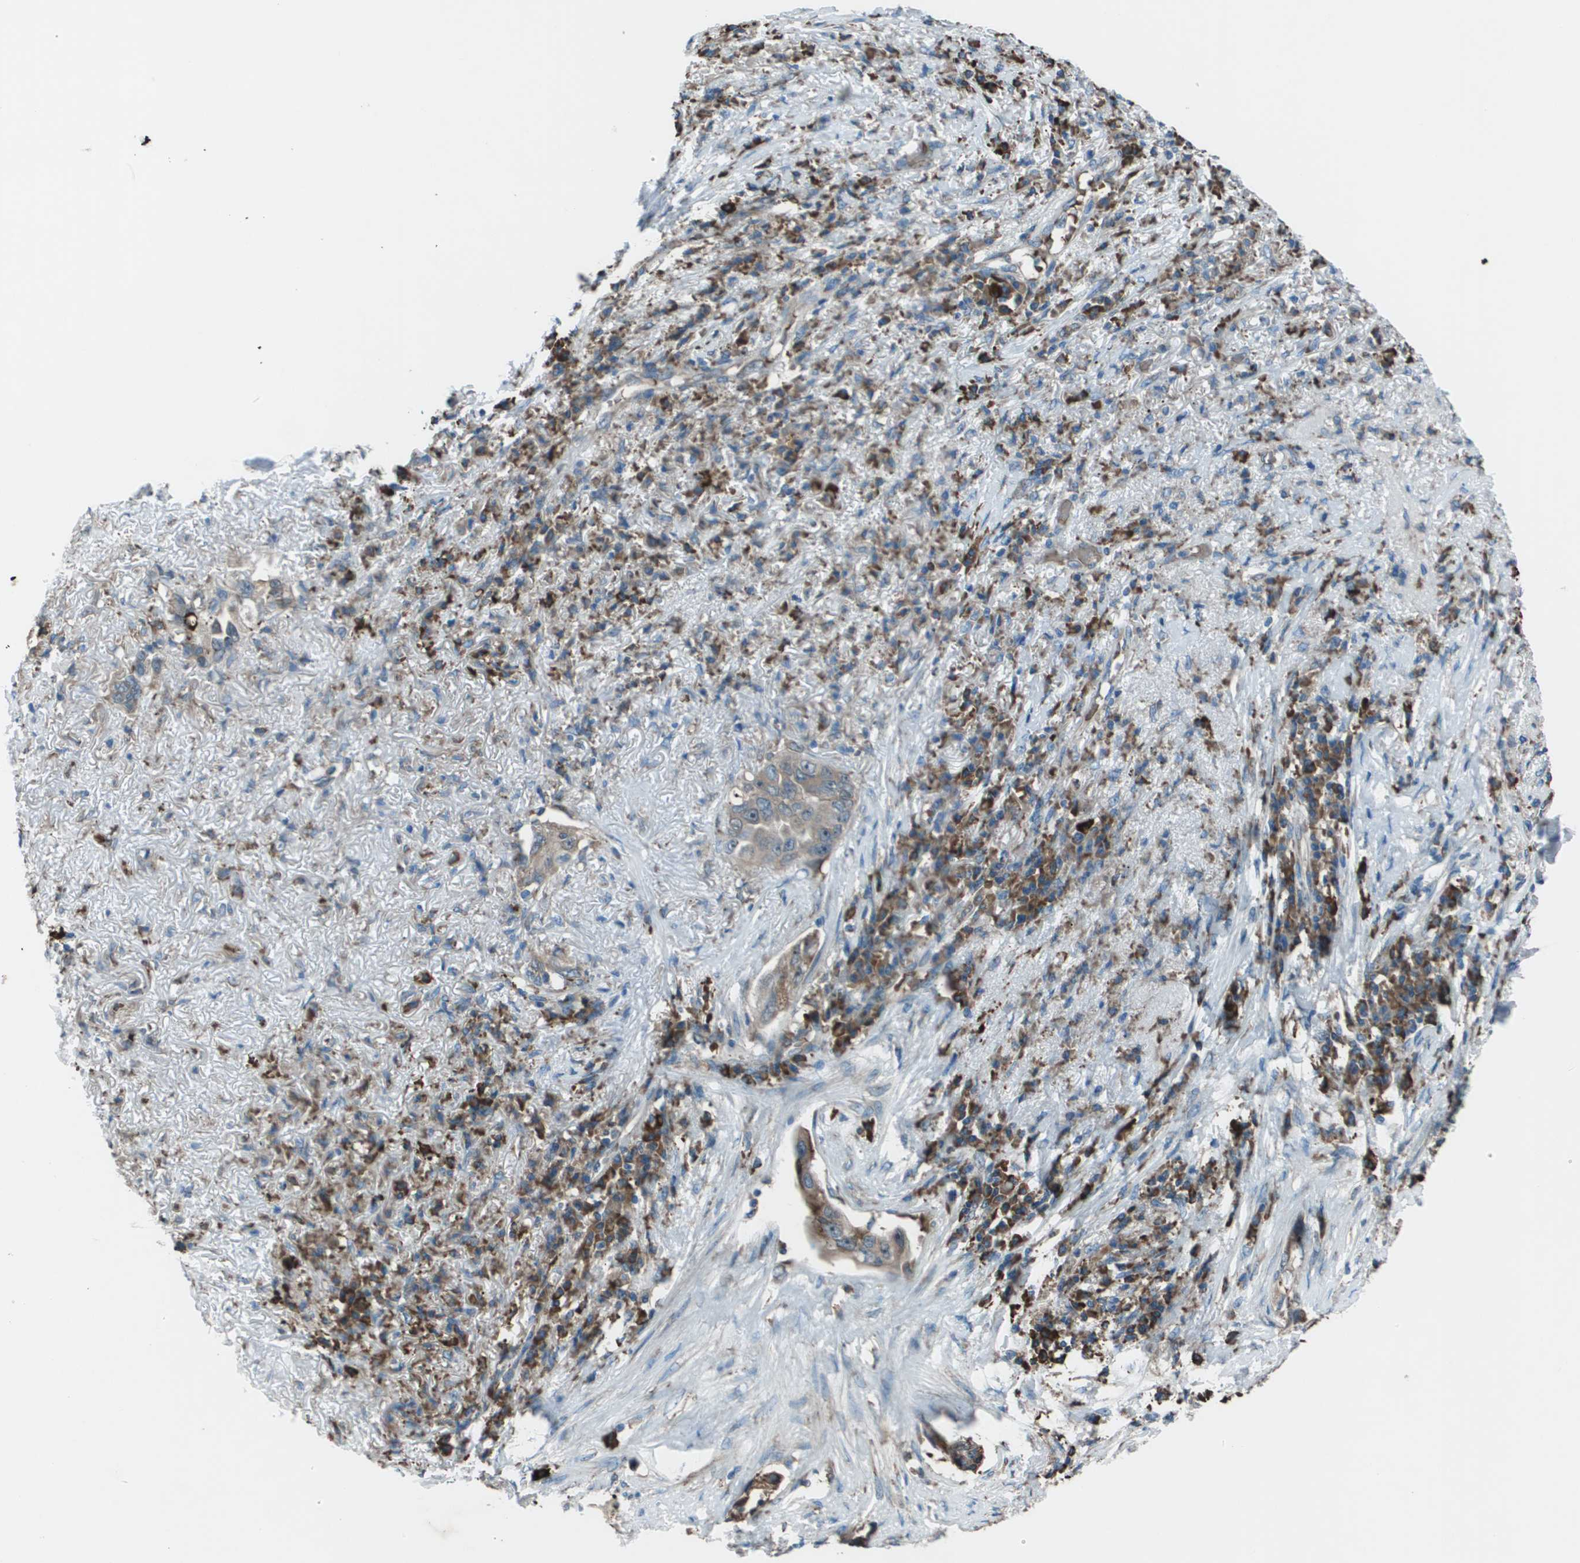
{"staining": {"intensity": "weak", "quantity": "<25%", "location": "cytoplasmic/membranous"}, "tissue": "lung cancer", "cell_type": "Tumor cells", "image_type": "cancer", "snomed": [{"axis": "morphology", "description": "Adenocarcinoma, NOS"}, {"axis": "topography", "description": "Lung"}], "caption": "DAB (3,3'-diaminobenzidine) immunohistochemical staining of lung cancer reveals no significant expression in tumor cells.", "gene": "UTS2", "patient": {"sex": "female", "age": 51}}